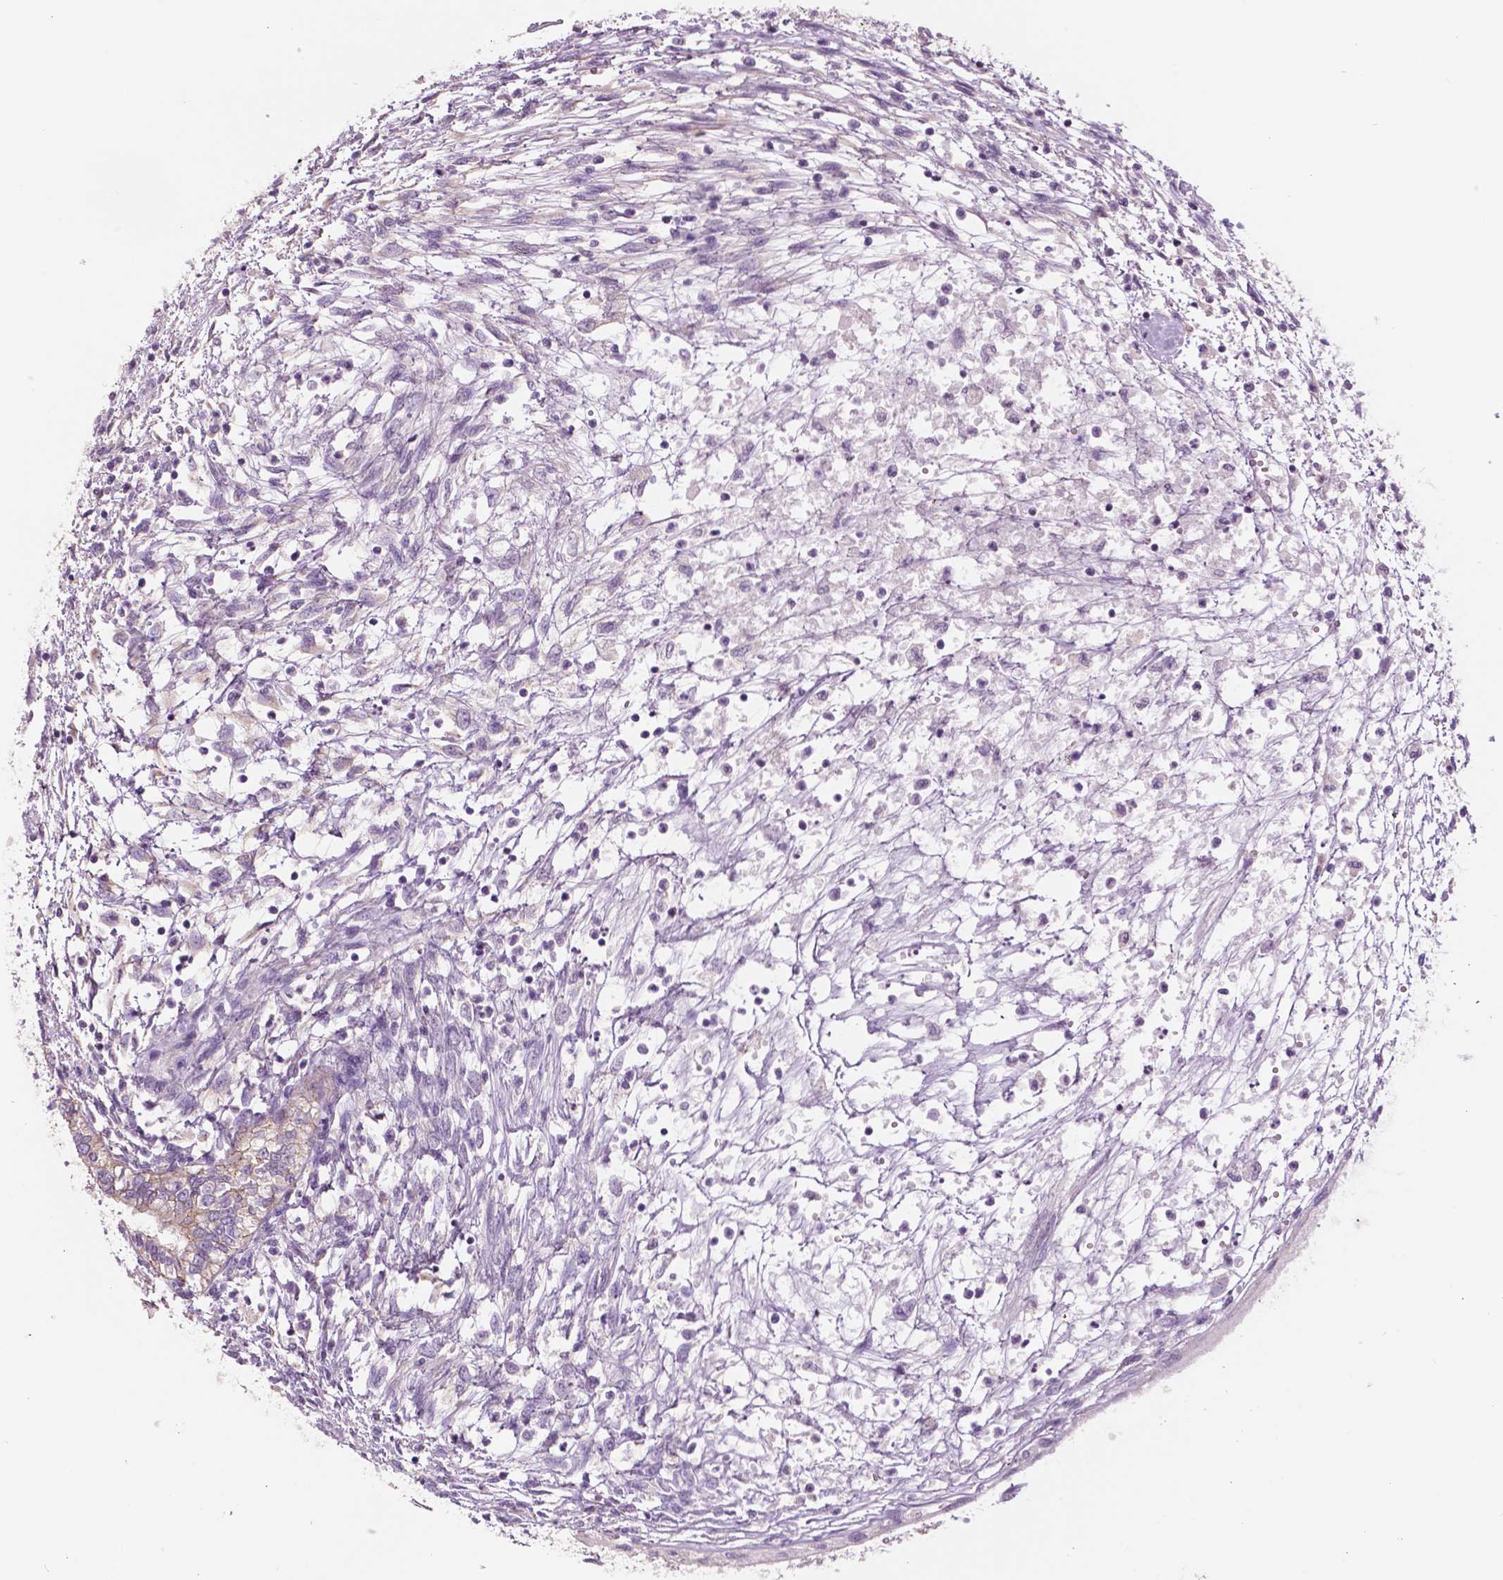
{"staining": {"intensity": "weak", "quantity": "<25%", "location": "cytoplasmic/membranous"}, "tissue": "testis cancer", "cell_type": "Tumor cells", "image_type": "cancer", "snomed": [{"axis": "morphology", "description": "Carcinoma, Embryonal, NOS"}, {"axis": "topography", "description": "Testis"}], "caption": "Testis cancer was stained to show a protein in brown. There is no significant positivity in tumor cells. The staining is performed using DAB (3,3'-diaminobenzidine) brown chromogen with nuclei counter-stained in using hematoxylin.", "gene": "SERPINI1", "patient": {"sex": "male", "age": 37}}